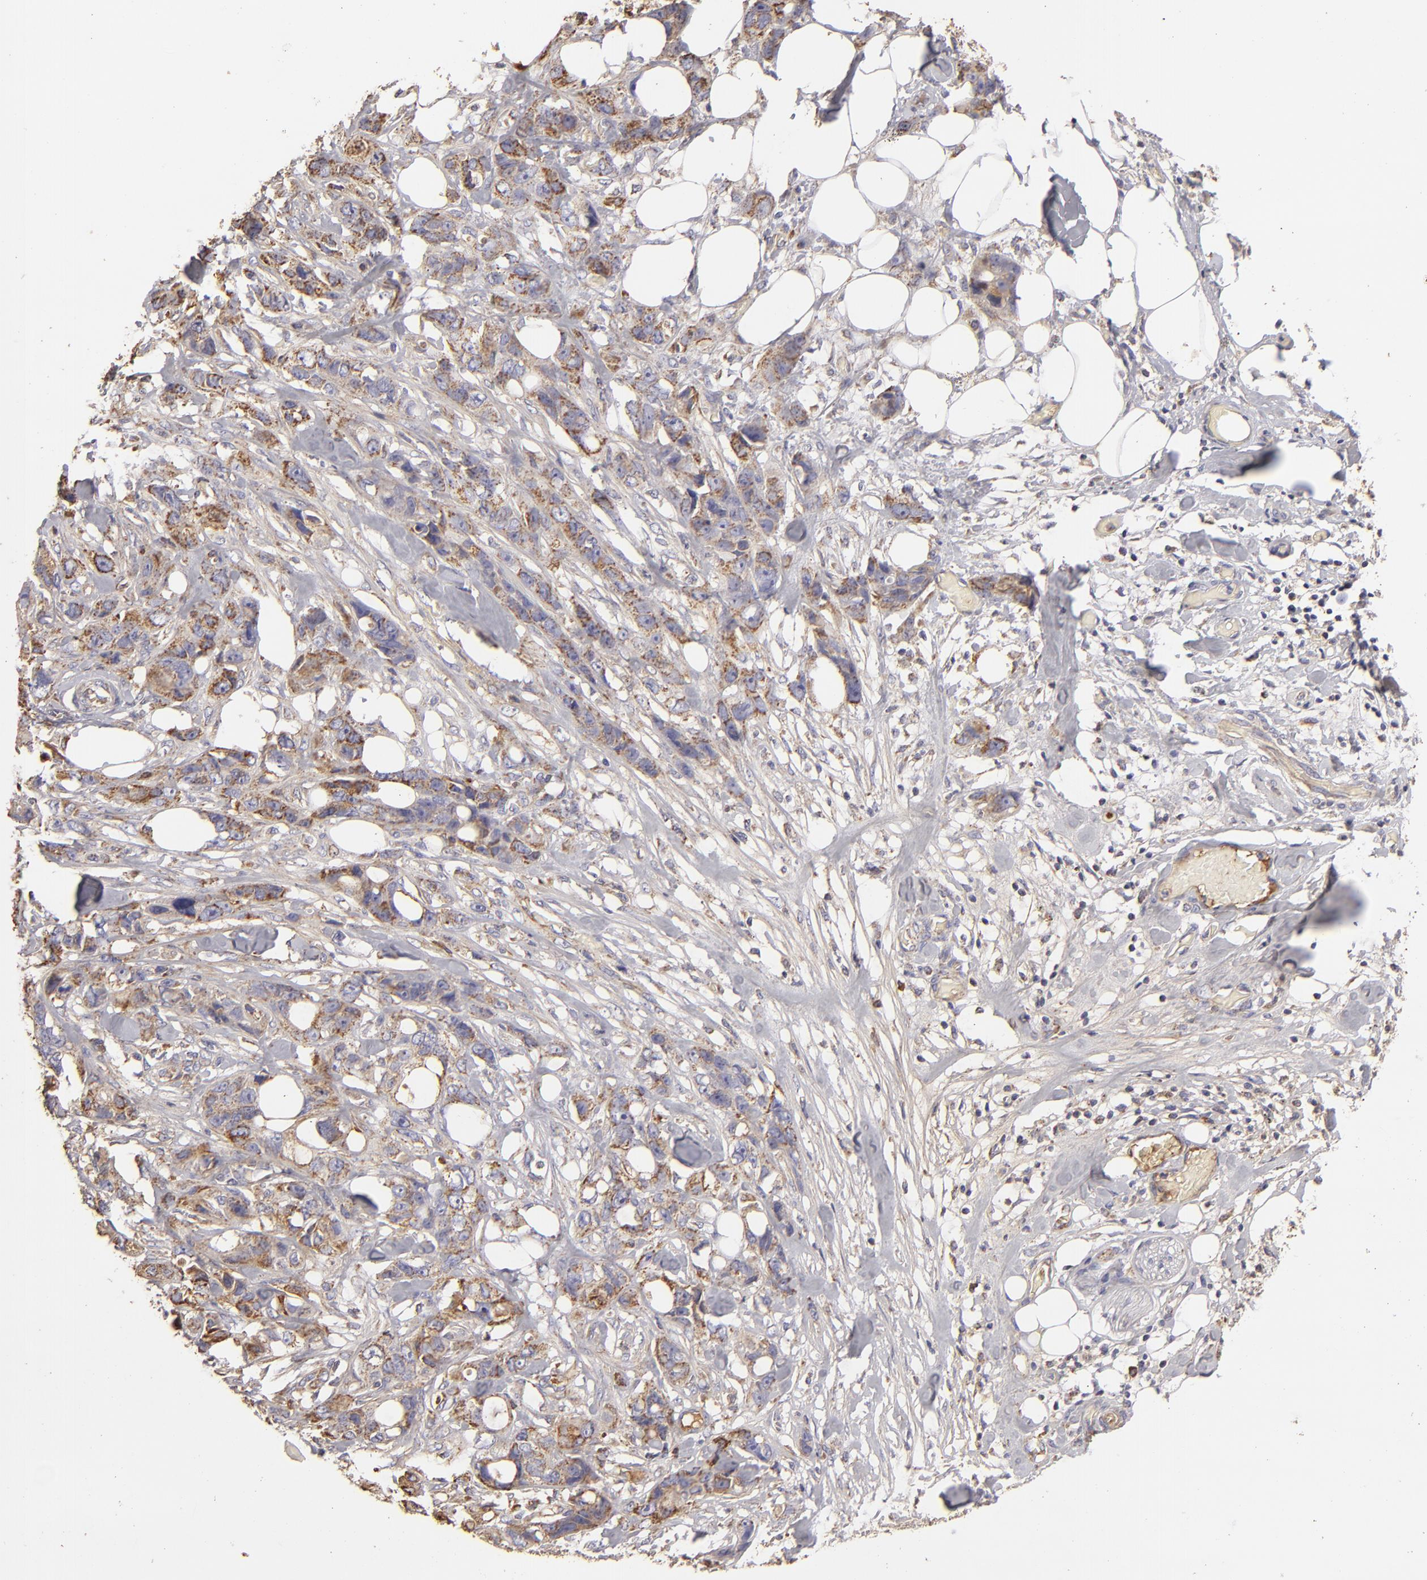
{"staining": {"intensity": "moderate", "quantity": ">75%", "location": "cytoplasmic/membranous"}, "tissue": "stomach cancer", "cell_type": "Tumor cells", "image_type": "cancer", "snomed": [{"axis": "morphology", "description": "Adenocarcinoma, NOS"}, {"axis": "topography", "description": "Stomach, upper"}], "caption": "This image demonstrates IHC staining of human stomach adenocarcinoma, with medium moderate cytoplasmic/membranous staining in approximately >75% of tumor cells.", "gene": "CFB", "patient": {"sex": "male", "age": 47}}